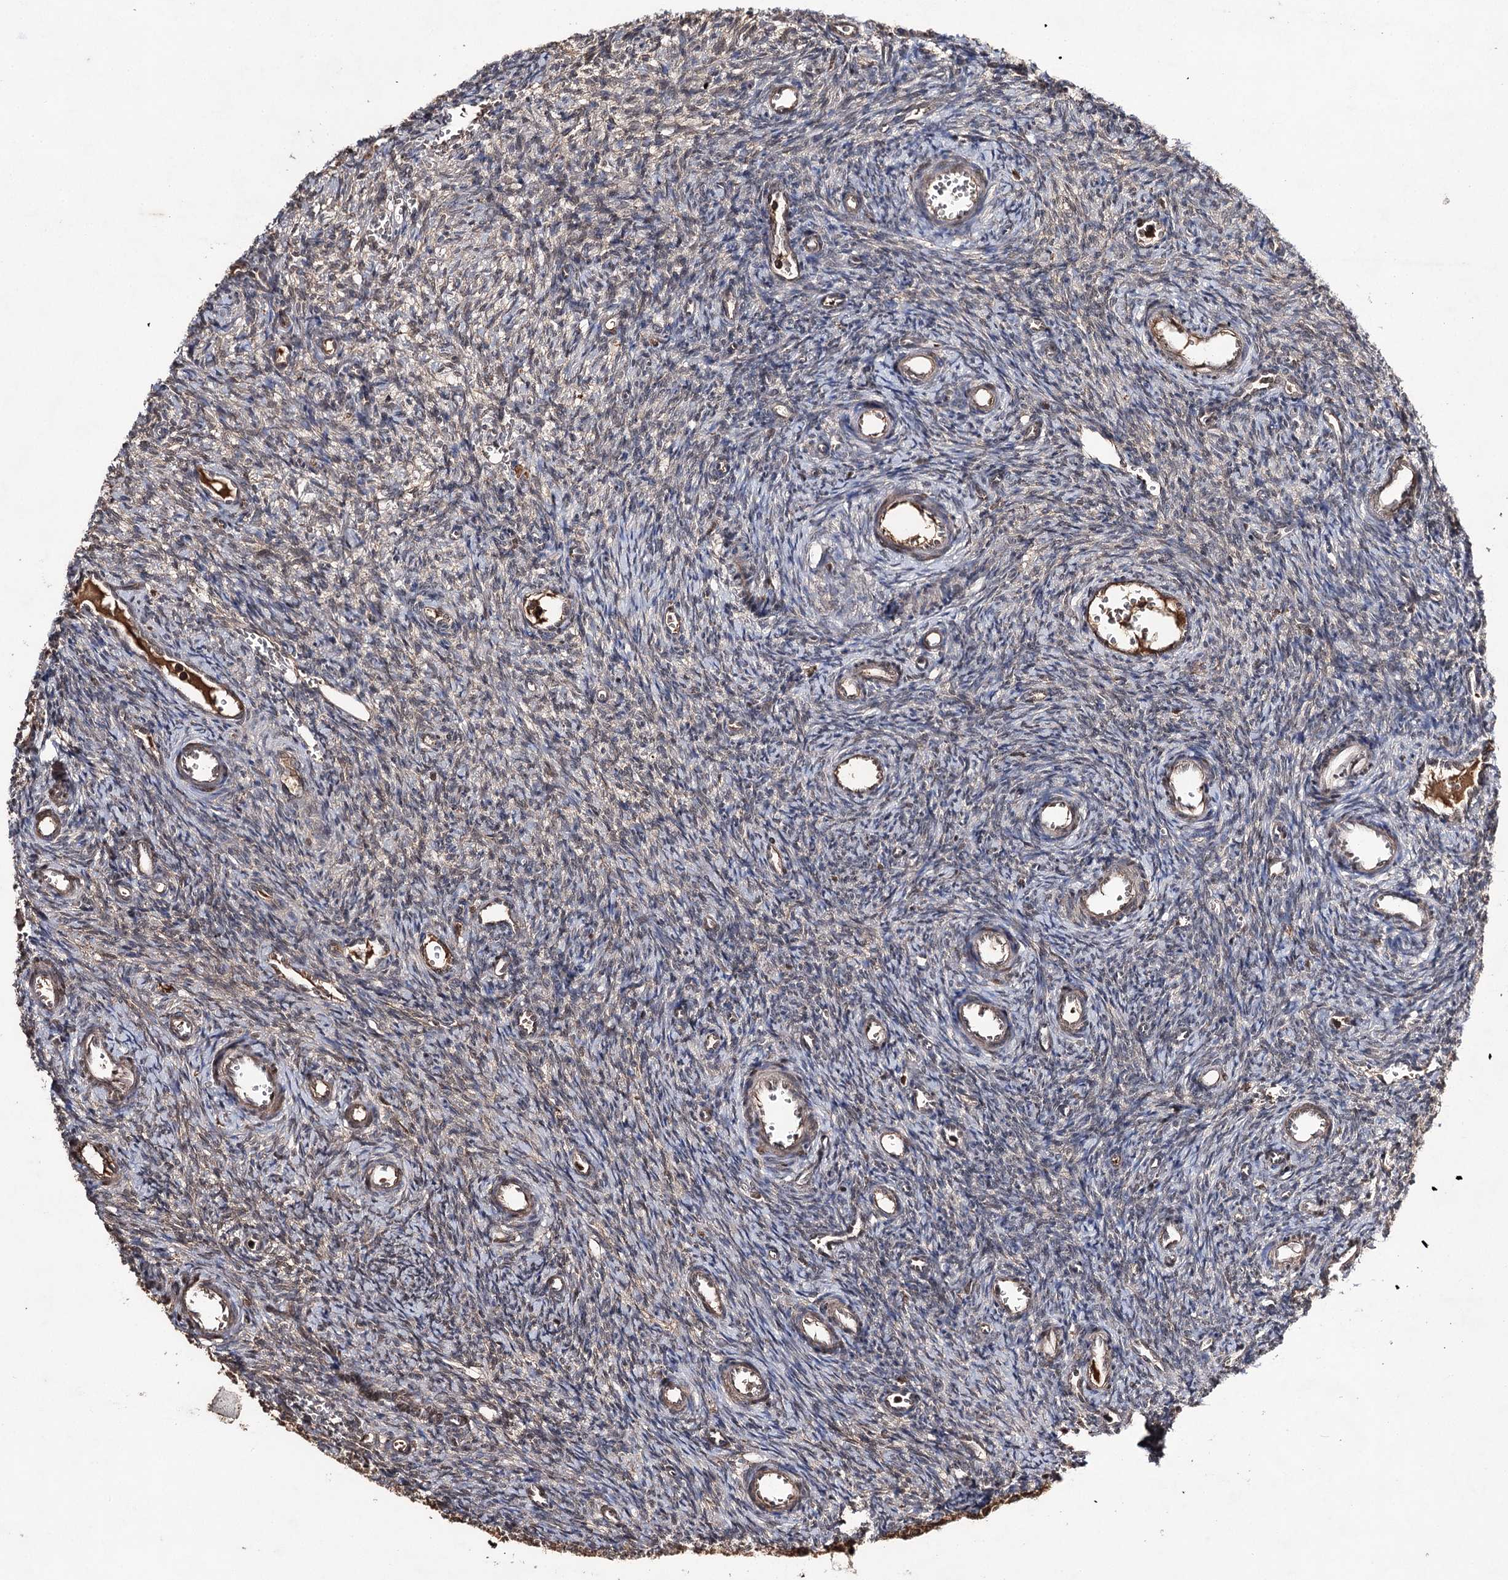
{"staining": {"intensity": "weak", "quantity": "<25%", "location": "cytoplasmic/membranous"}, "tissue": "ovary", "cell_type": "Ovarian stroma cells", "image_type": "normal", "snomed": [{"axis": "morphology", "description": "Normal tissue, NOS"}, {"axis": "topography", "description": "Ovary"}], "caption": "High magnification brightfield microscopy of benign ovary stained with DAB (brown) and counterstained with hematoxylin (blue): ovarian stroma cells show no significant staining.", "gene": "SYNGR3", "patient": {"sex": "female", "age": 39}}